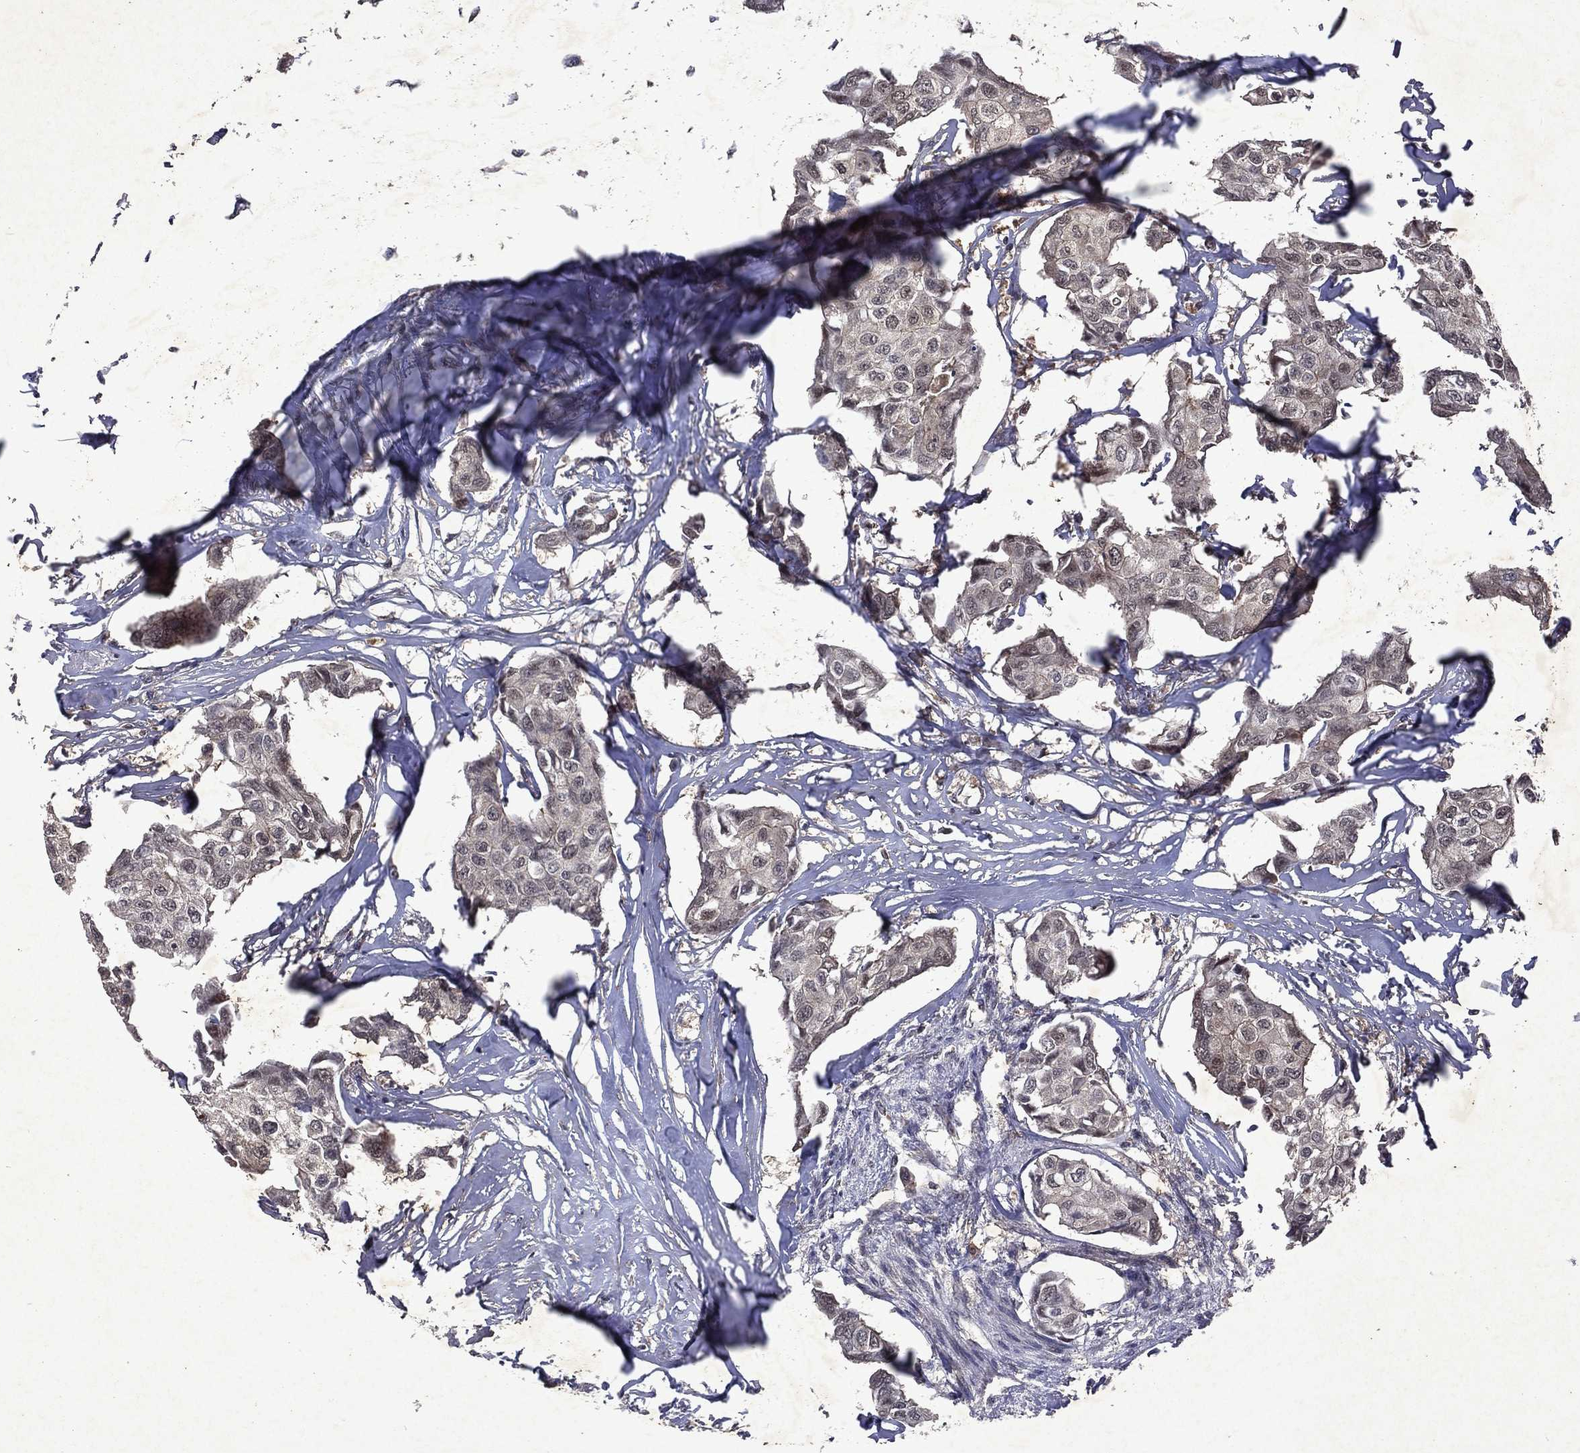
{"staining": {"intensity": "weak", "quantity": "<25%", "location": "cytoplasmic/membranous"}, "tissue": "breast cancer", "cell_type": "Tumor cells", "image_type": "cancer", "snomed": [{"axis": "morphology", "description": "Duct carcinoma"}, {"axis": "topography", "description": "Breast"}], "caption": "Intraductal carcinoma (breast) was stained to show a protein in brown. There is no significant staining in tumor cells.", "gene": "MTAP", "patient": {"sex": "female", "age": 80}}